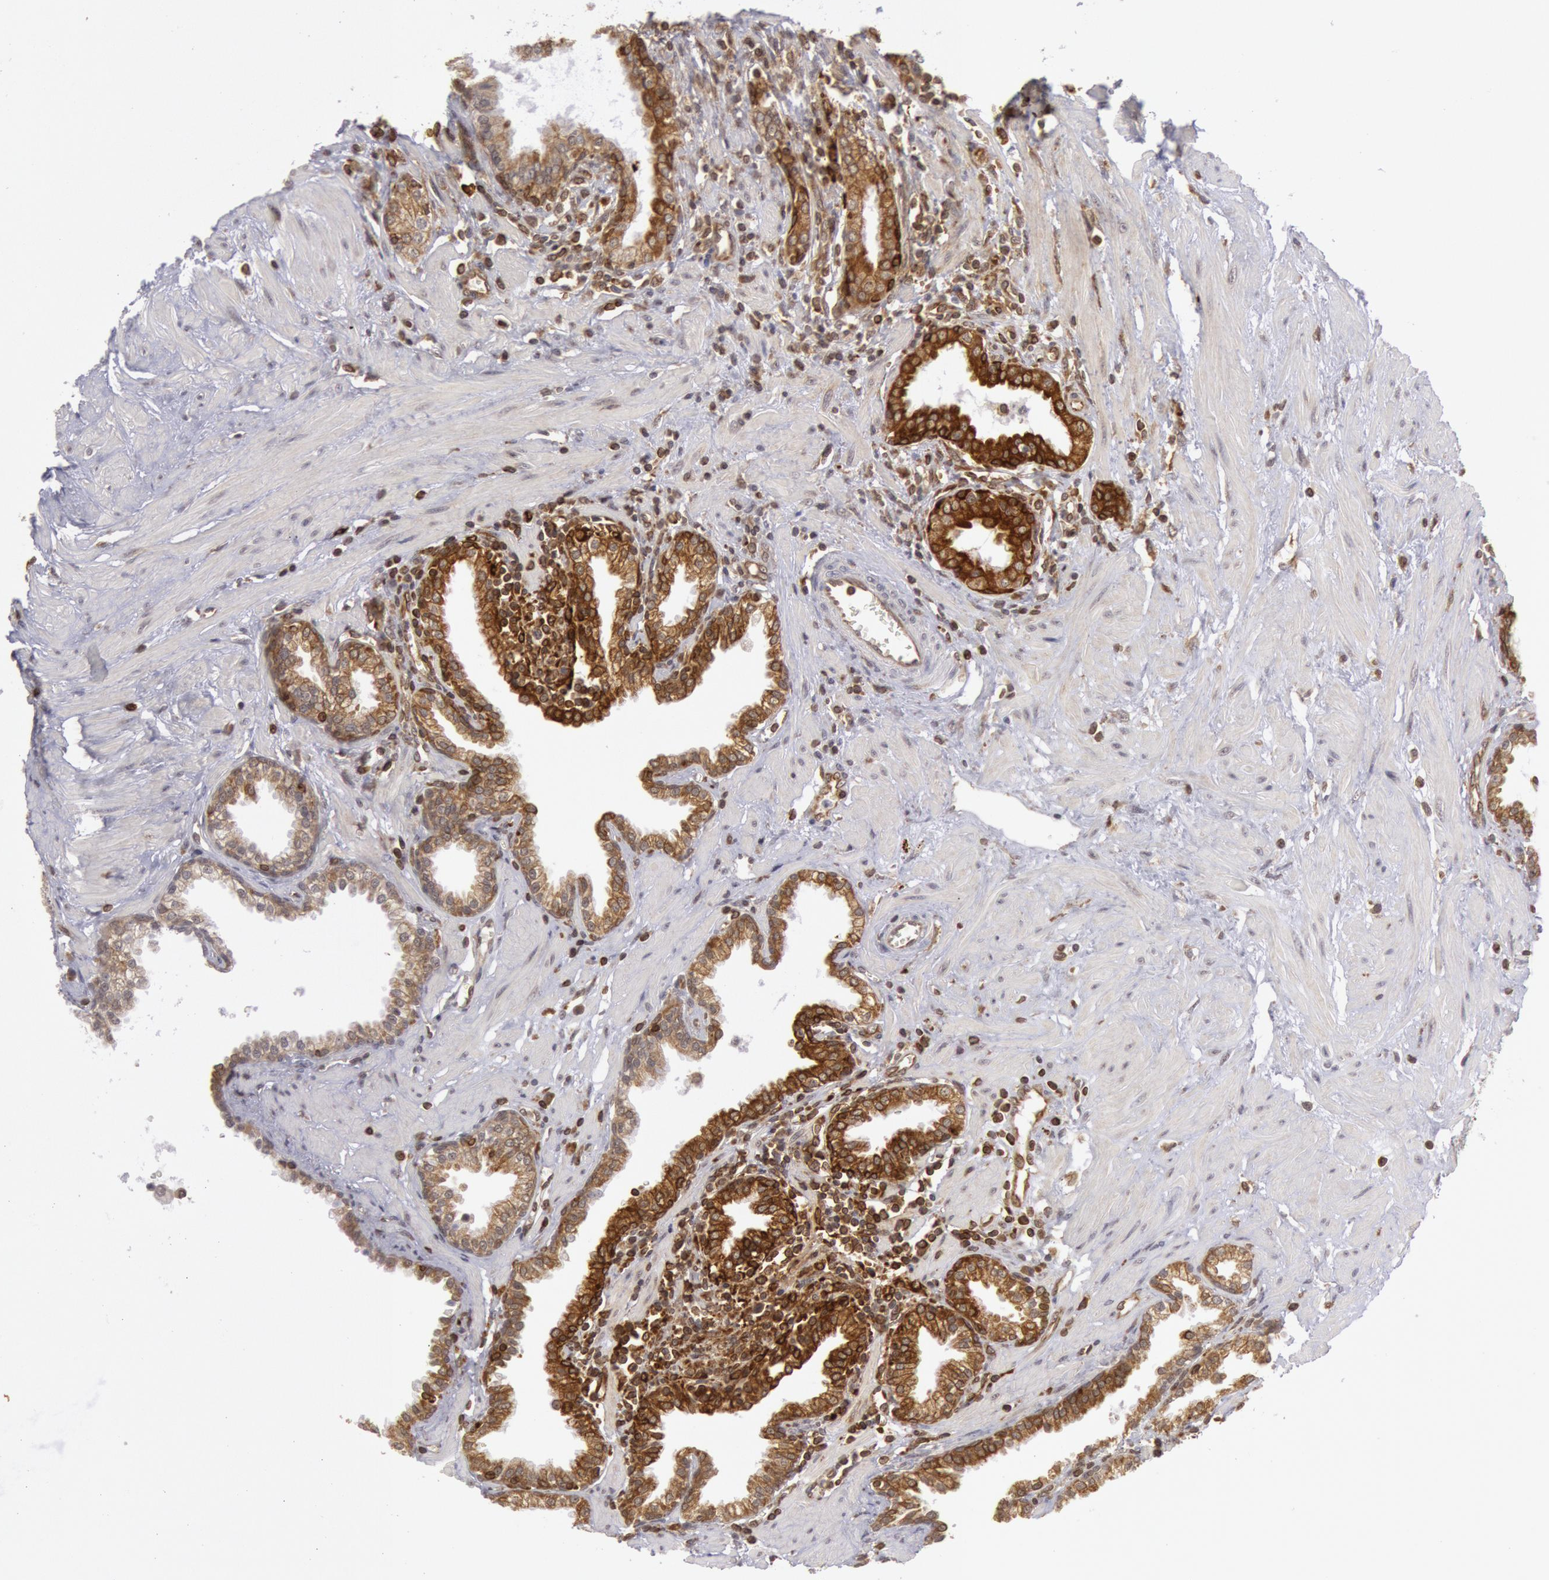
{"staining": {"intensity": "weak", "quantity": ">75%", "location": "cytoplasmic/membranous"}, "tissue": "prostate", "cell_type": "Glandular cells", "image_type": "normal", "snomed": [{"axis": "morphology", "description": "Normal tissue, NOS"}, {"axis": "topography", "description": "Prostate"}], "caption": "Glandular cells exhibit low levels of weak cytoplasmic/membranous staining in about >75% of cells in unremarkable prostate. Immunohistochemistry (ihc) stains the protein in brown and the nuclei are stained blue.", "gene": "ENSG00000250264", "patient": {"sex": "male", "age": 64}}